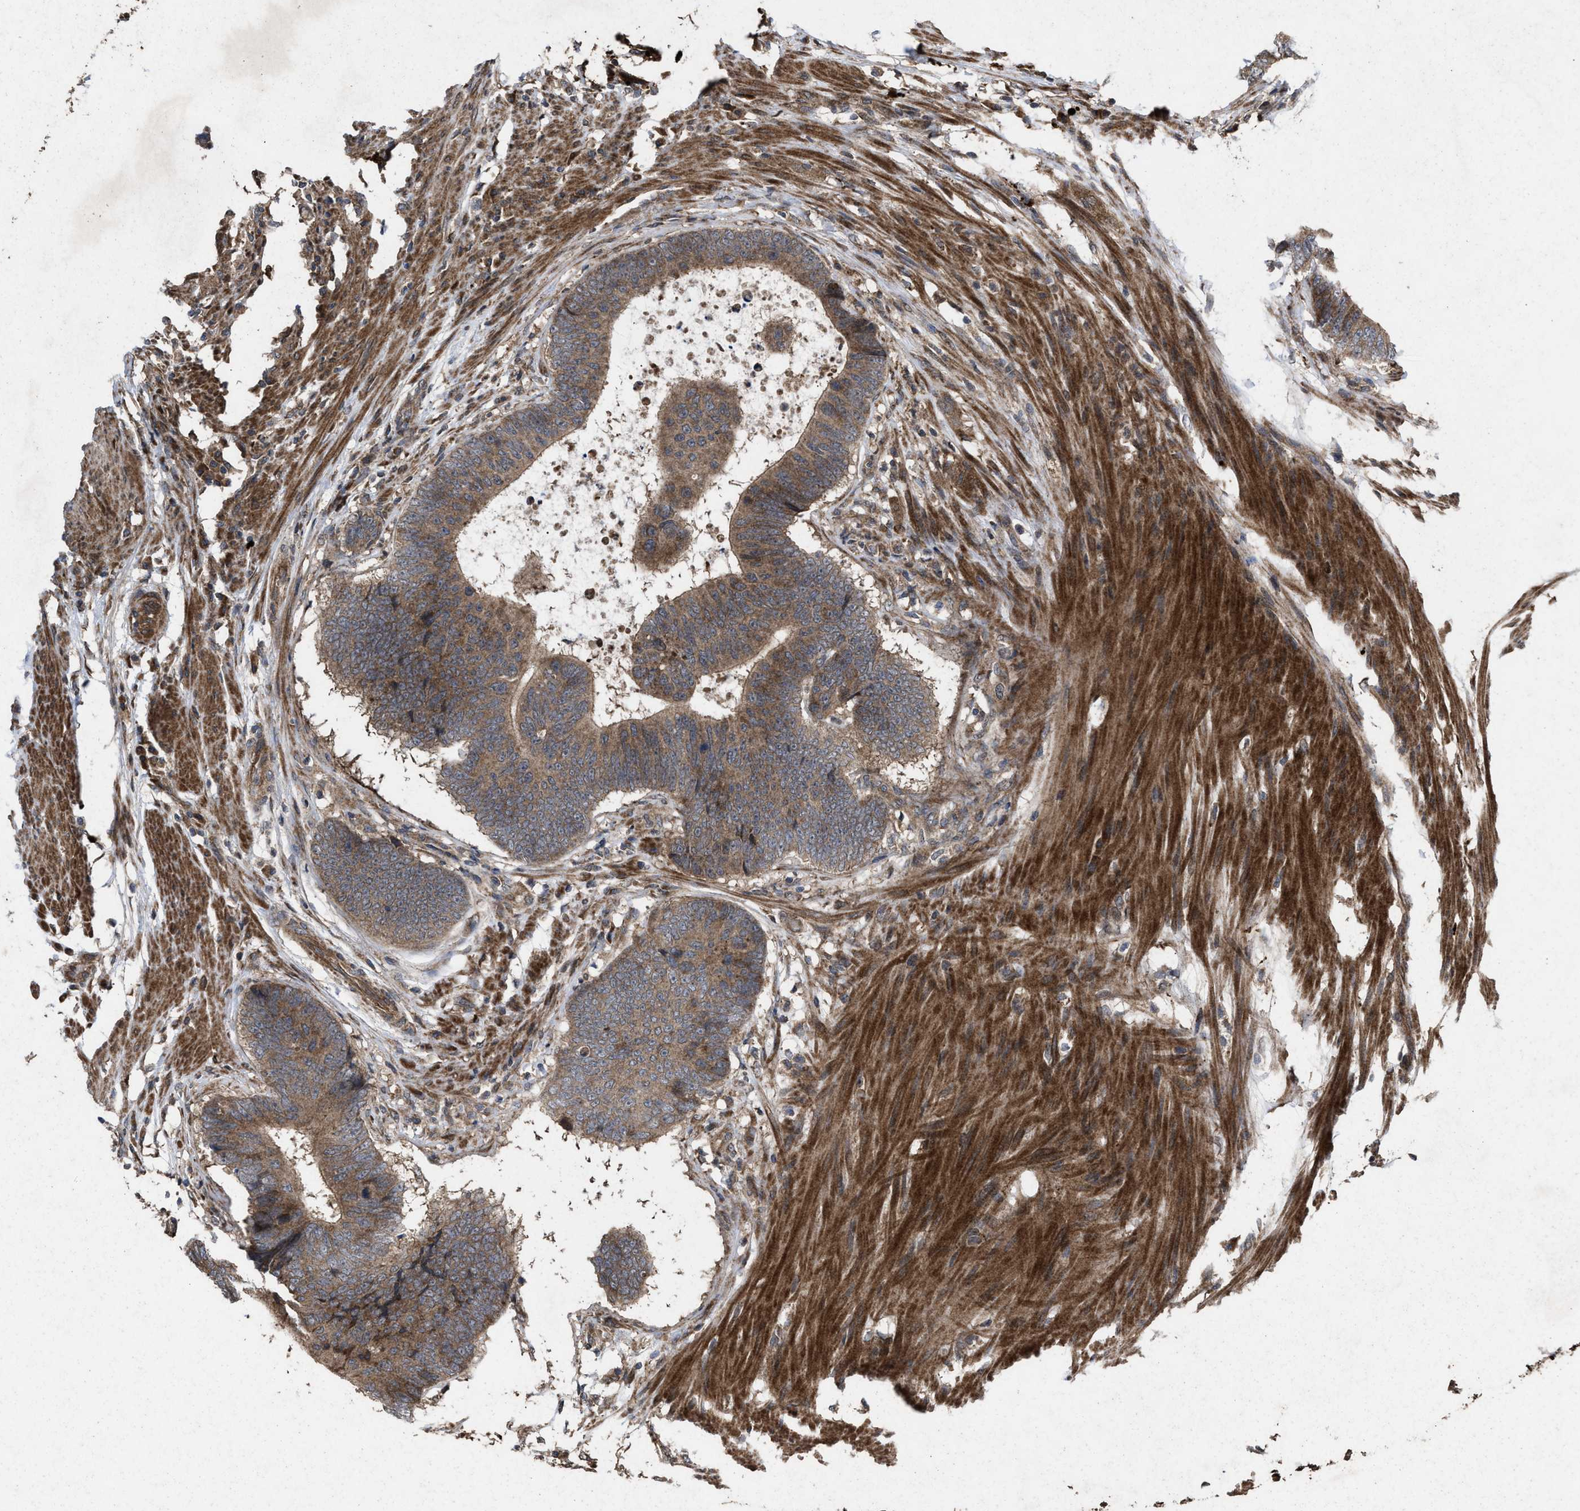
{"staining": {"intensity": "moderate", "quantity": ">75%", "location": "cytoplasmic/membranous"}, "tissue": "colorectal cancer", "cell_type": "Tumor cells", "image_type": "cancer", "snomed": [{"axis": "morphology", "description": "Adenocarcinoma, NOS"}, {"axis": "topography", "description": "Colon"}], "caption": "Immunohistochemical staining of adenocarcinoma (colorectal) exhibits medium levels of moderate cytoplasmic/membranous positivity in approximately >75% of tumor cells. (Brightfield microscopy of DAB IHC at high magnification).", "gene": "MSI2", "patient": {"sex": "male", "age": 56}}